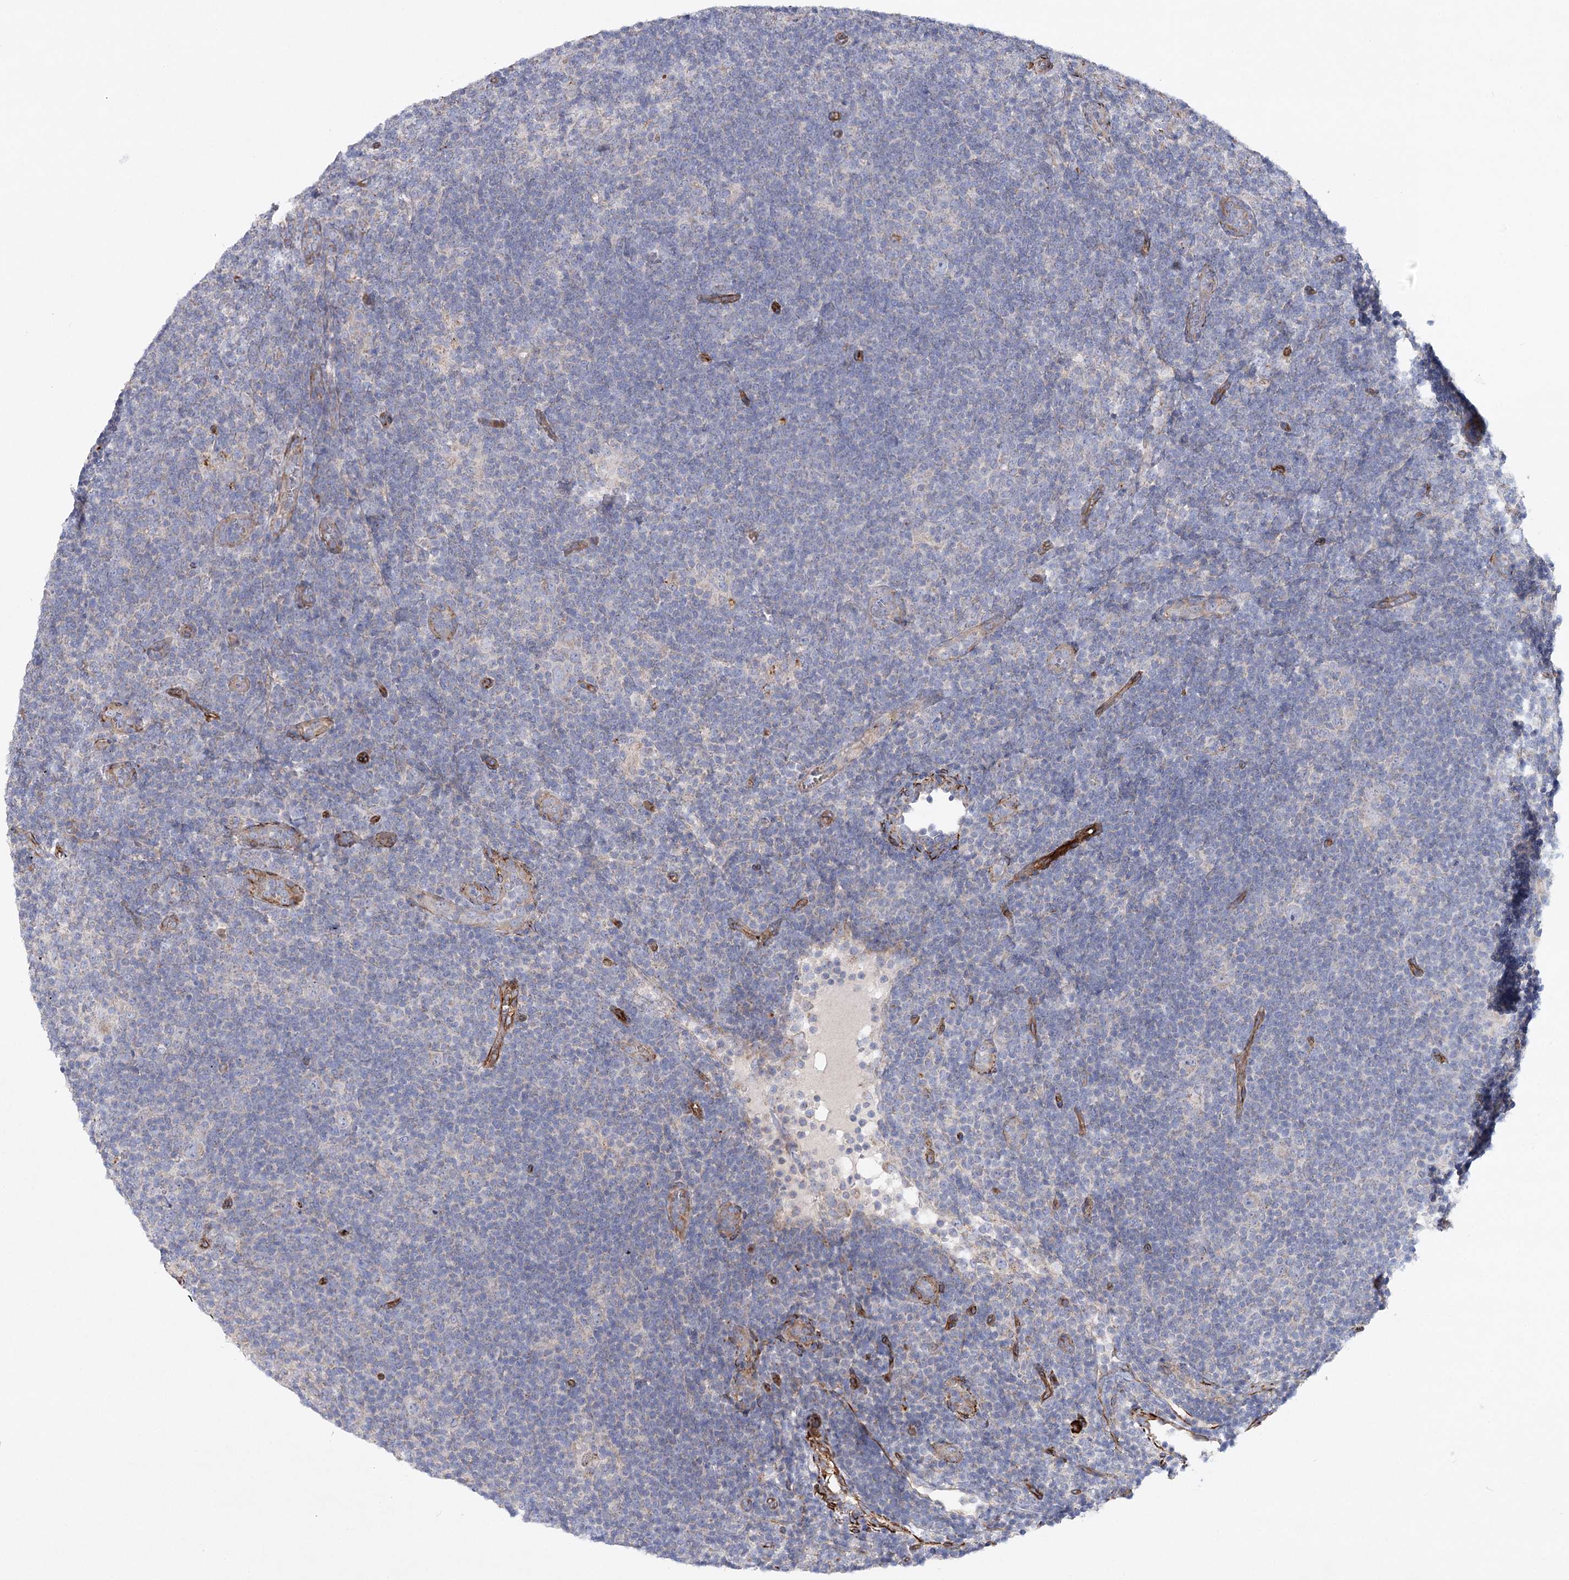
{"staining": {"intensity": "negative", "quantity": "none", "location": "none"}, "tissue": "lymphoma", "cell_type": "Tumor cells", "image_type": "cancer", "snomed": [{"axis": "morphology", "description": "Hodgkin's disease, NOS"}, {"axis": "topography", "description": "Lymph node"}], "caption": "An immunohistochemistry (IHC) photomicrograph of Hodgkin's disease is shown. There is no staining in tumor cells of Hodgkin's disease.", "gene": "TMEM164", "patient": {"sex": "female", "age": 57}}